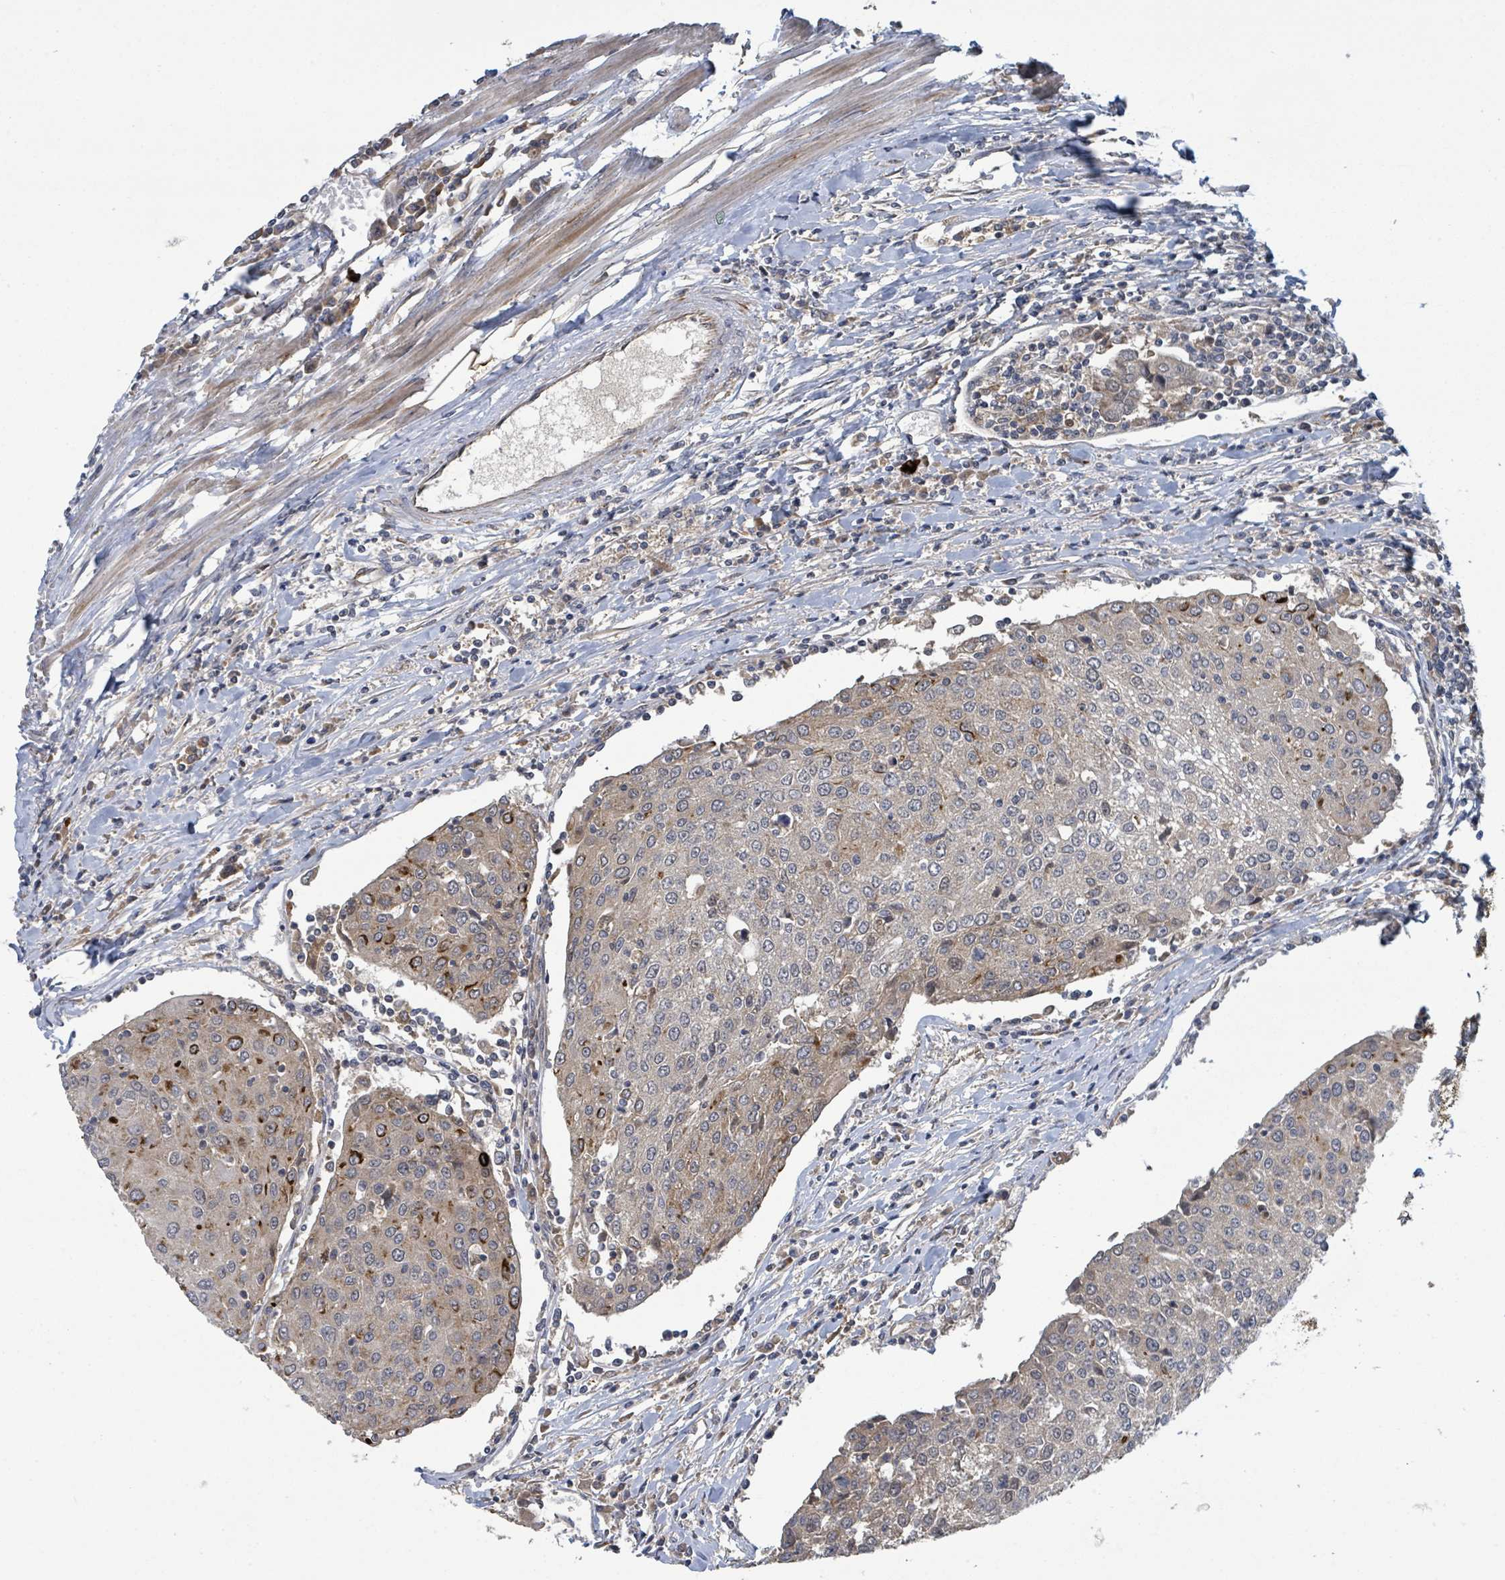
{"staining": {"intensity": "moderate", "quantity": "<25%", "location": "cytoplasmic/membranous"}, "tissue": "urothelial cancer", "cell_type": "Tumor cells", "image_type": "cancer", "snomed": [{"axis": "morphology", "description": "Urothelial carcinoma, High grade"}, {"axis": "topography", "description": "Urinary bladder"}], "caption": "Protein positivity by immunohistochemistry demonstrates moderate cytoplasmic/membranous staining in approximately <25% of tumor cells in high-grade urothelial carcinoma. Ihc stains the protein of interest in brown and the nuclei are stained blue.", "gene": "CCDC121", "patient": {"sex": "female", "age": 85}}